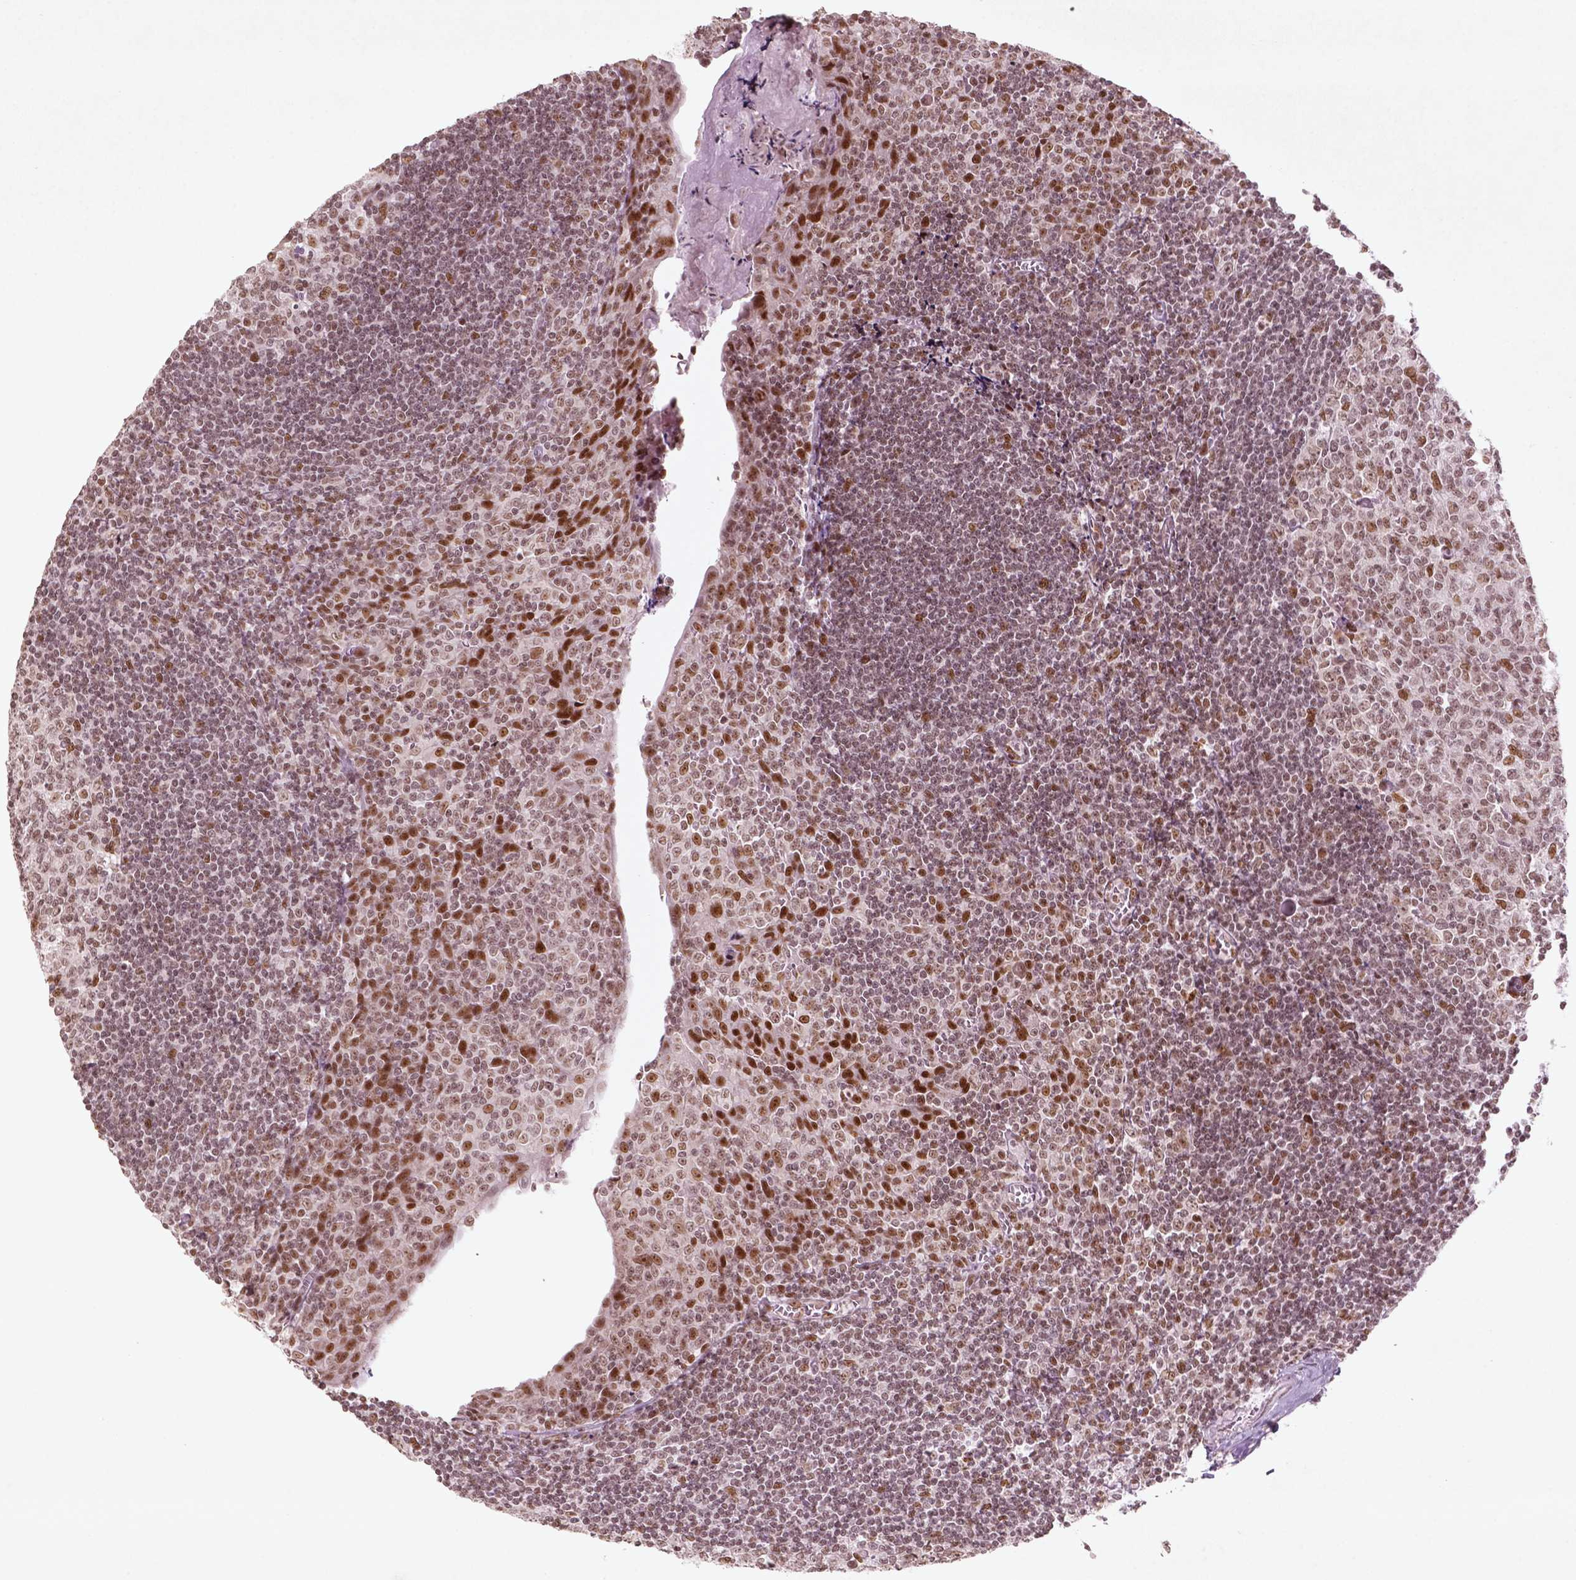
{"staining": {"intensity": "moderate", "quantity": ">75%", "location": "nuclear"}, "tissue": "tonsil", "cell_type": "Germinal center cells", "image_type": "normal", "snomed": [{"axis": "morphology", "description": "Normal tissue, NOS"}, {"axis": "morphology", "description": "Inflammation, NOS"}, {"axis": "topography", "description": "Tonsil"}], "caption": "A high-resolution micrograph shows IHC staining of benign tonsil, which reveals moderate nuclear positivity in approximately >75% of germinal center cells.", "gene": "HMG20B", "patient": {"sex": "female", "age": 31}}